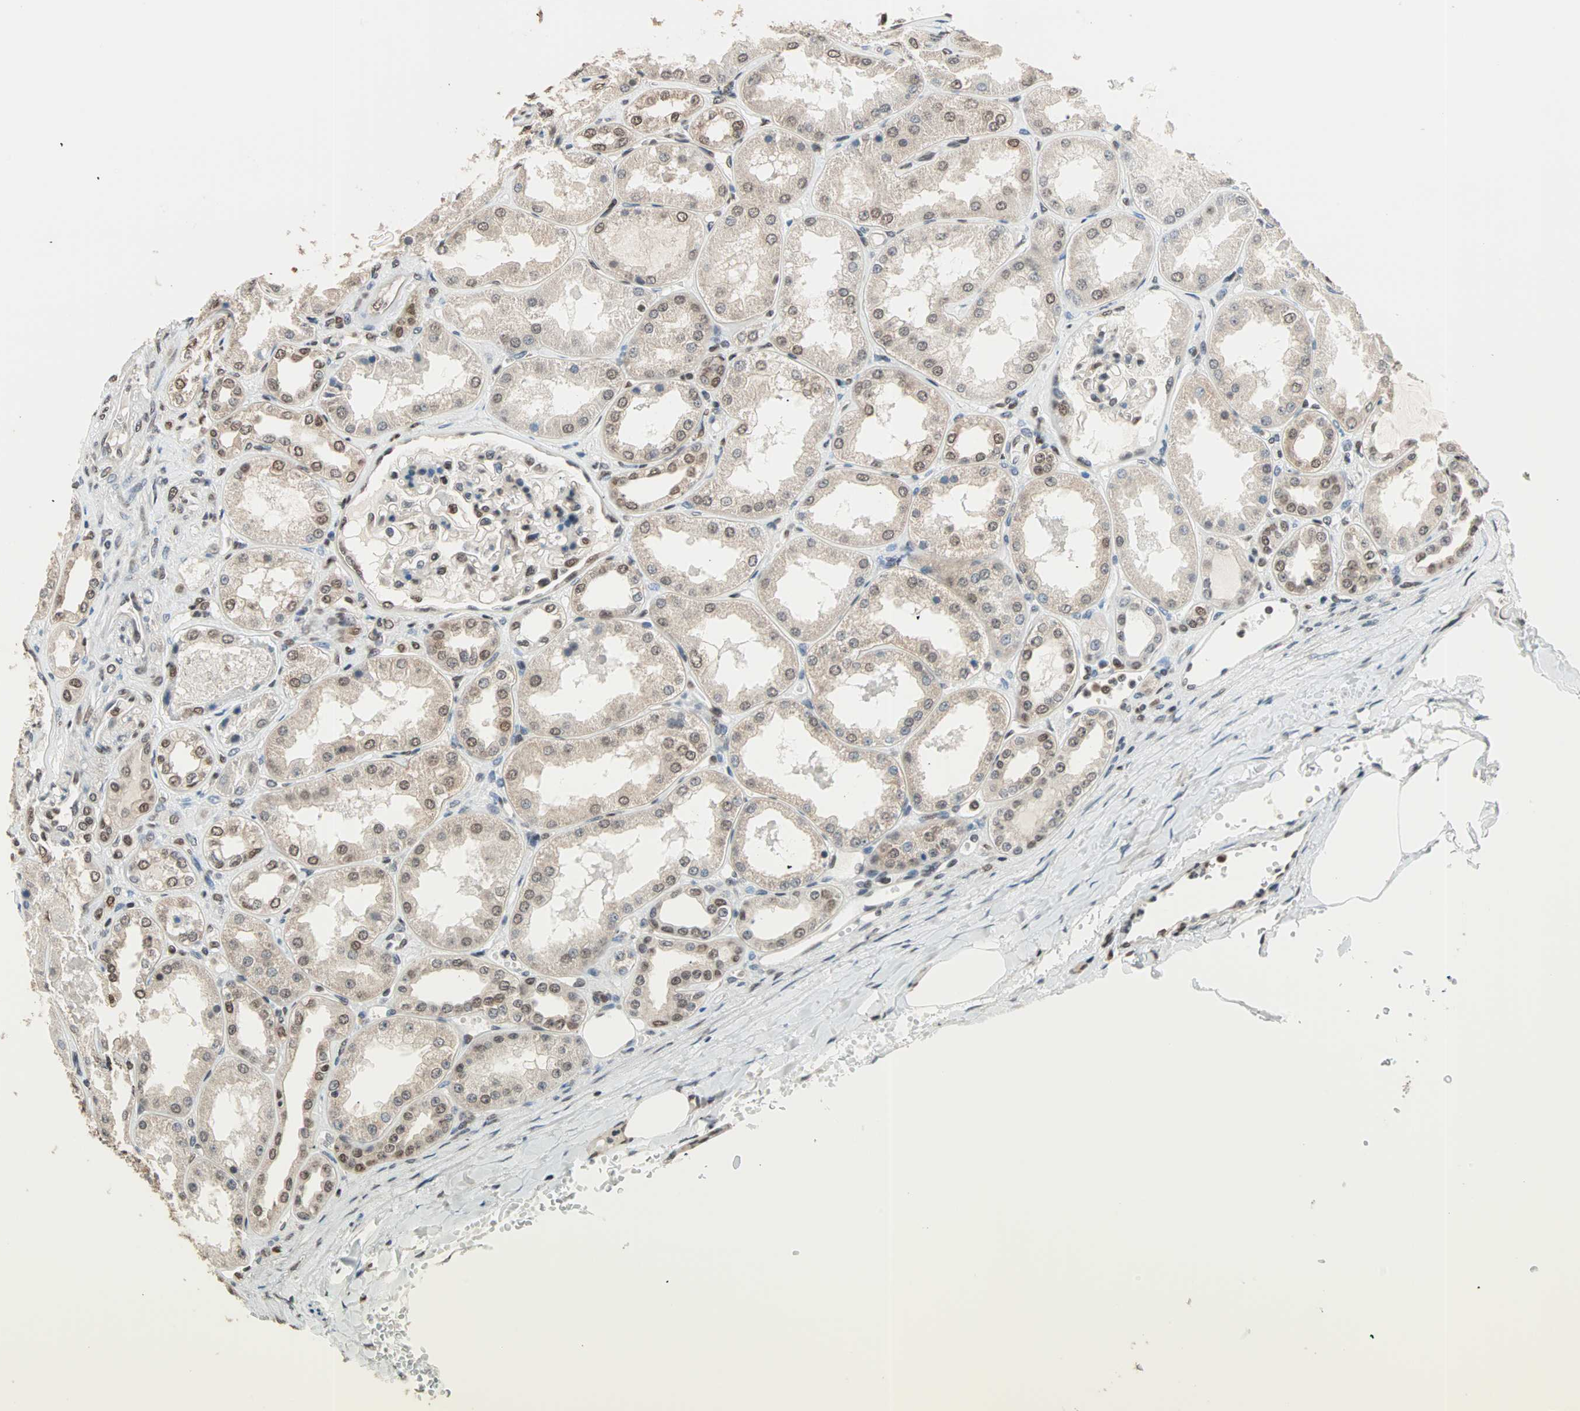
{"staining": {"intensity": "strong", "quantity": ">75%", "location": "nuclear"}, "tissue": "kidney", "cell_type": "Cells in glomeruli", "image_type": "normal", "snomed": [{"axis": "morphology", "description": "Normal tissue, NOS"}, {"axis": "topography", "description": "Kidney"}], "caption": "A high-resolution photomicrograph shows immunohistochemistry (IHC) staining of normal kidney, which displays strong nuclear positivity in about >75% of cells in glomeruli. The protein of interest is stained brown, and the nuclei are stained in blue (DAB IHC with brightfield microscopy, high magnification).", "gene": "DAZAP1", "patient": {"sex": "female", "age": 56}}